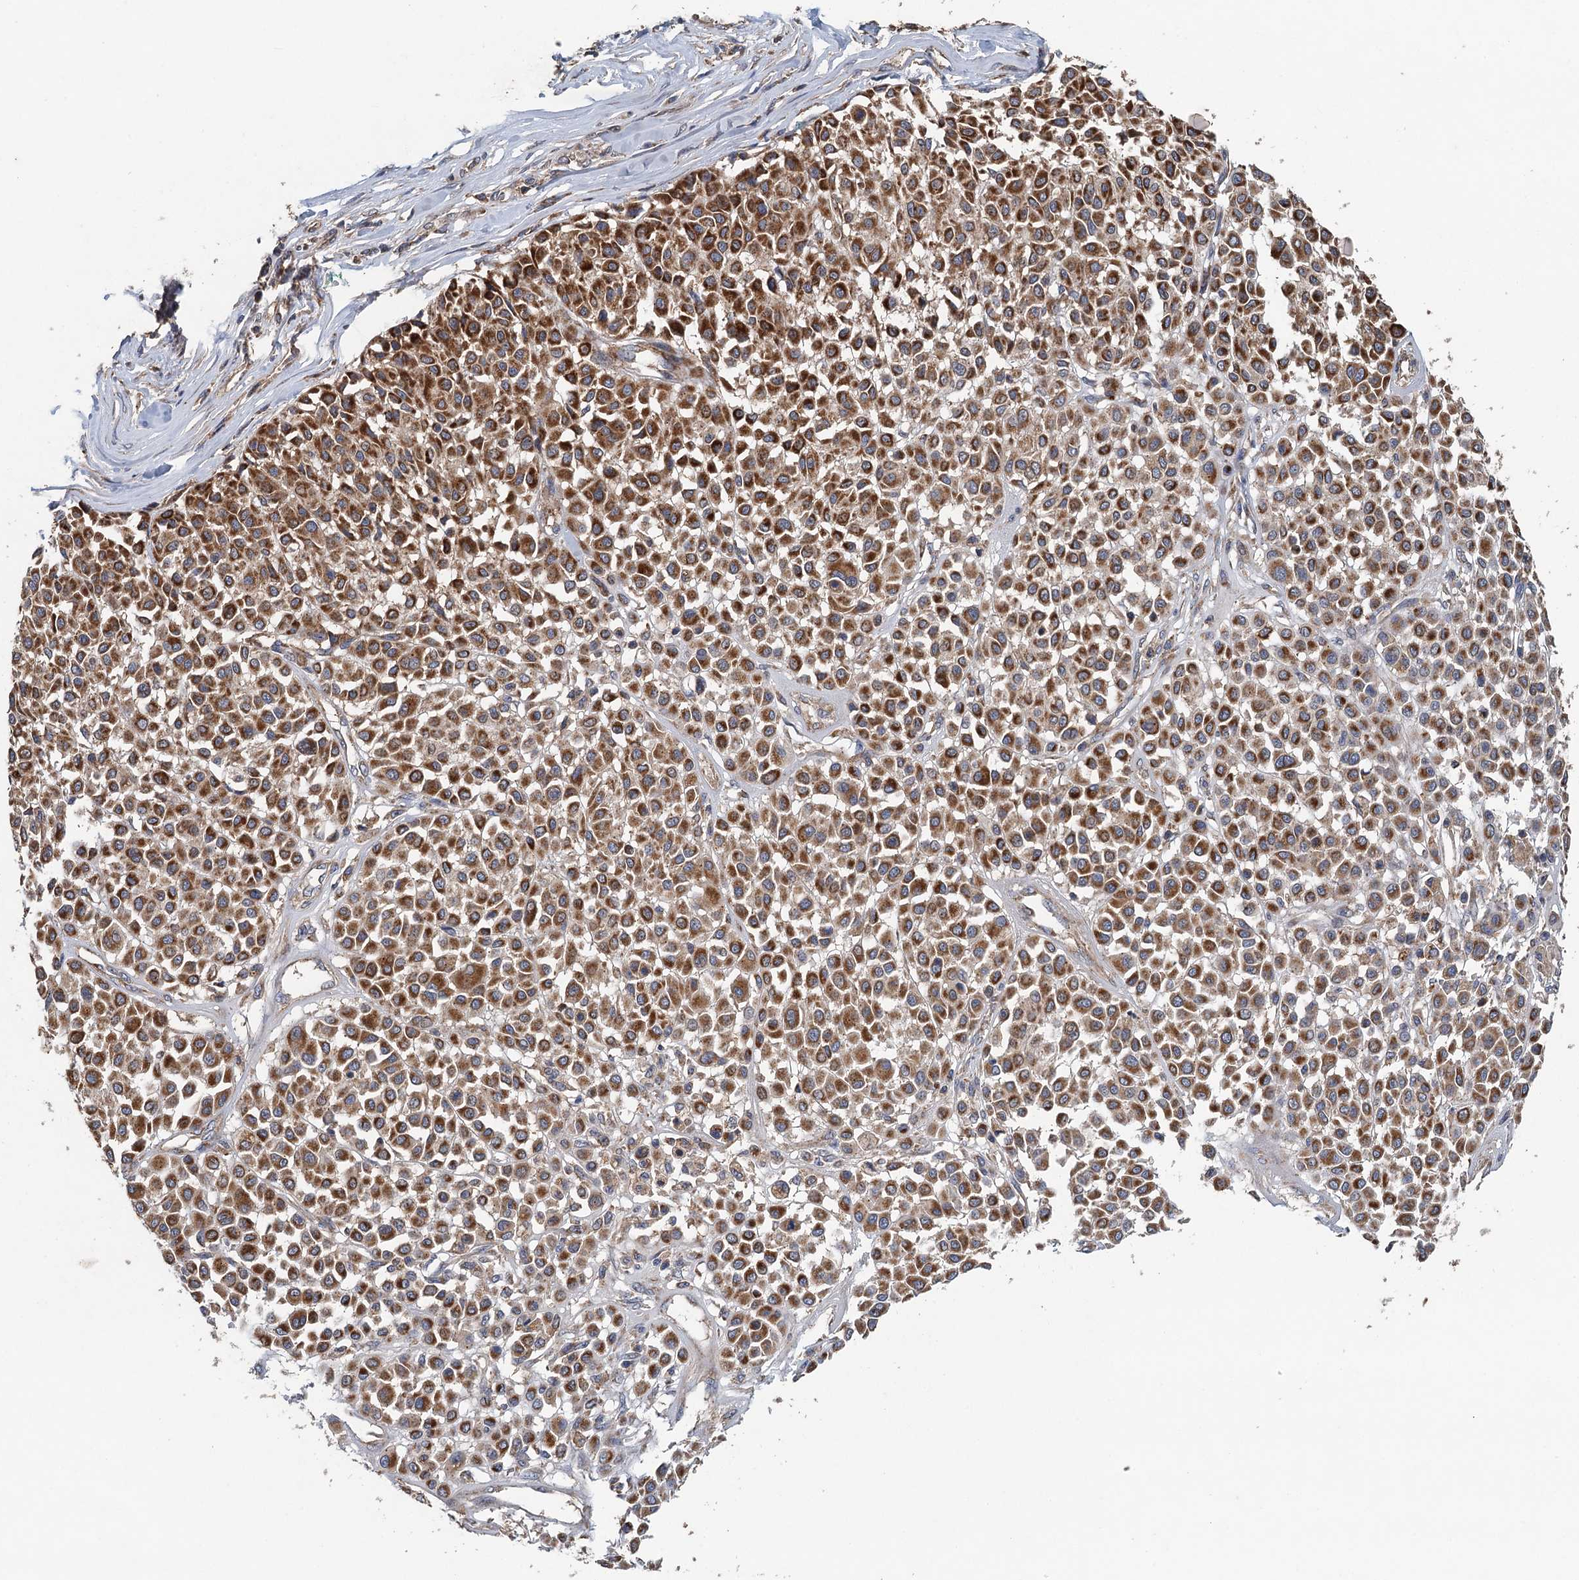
{"staining": {"intensity": "strong", "quantity": ">75%", "location": "cytoplasmic/membranous"}, "tissue": "melanoma", "cell_type": "Tumor cells", "image_type": "cancer", "snomed": [{"axis": "morphology", "description": "Malignant melanoma, Metastatic site"}, {"axis": "topography", "description": "Soft tissue"}], "caption": "Immunohistochemical staining of melanoma demonstrates strong cytoplasmic/membranous protein positivity in approximately >75% of tumor cells.", "gene": "BCS1L", "patient": {"sex": "male", "age": 41}}